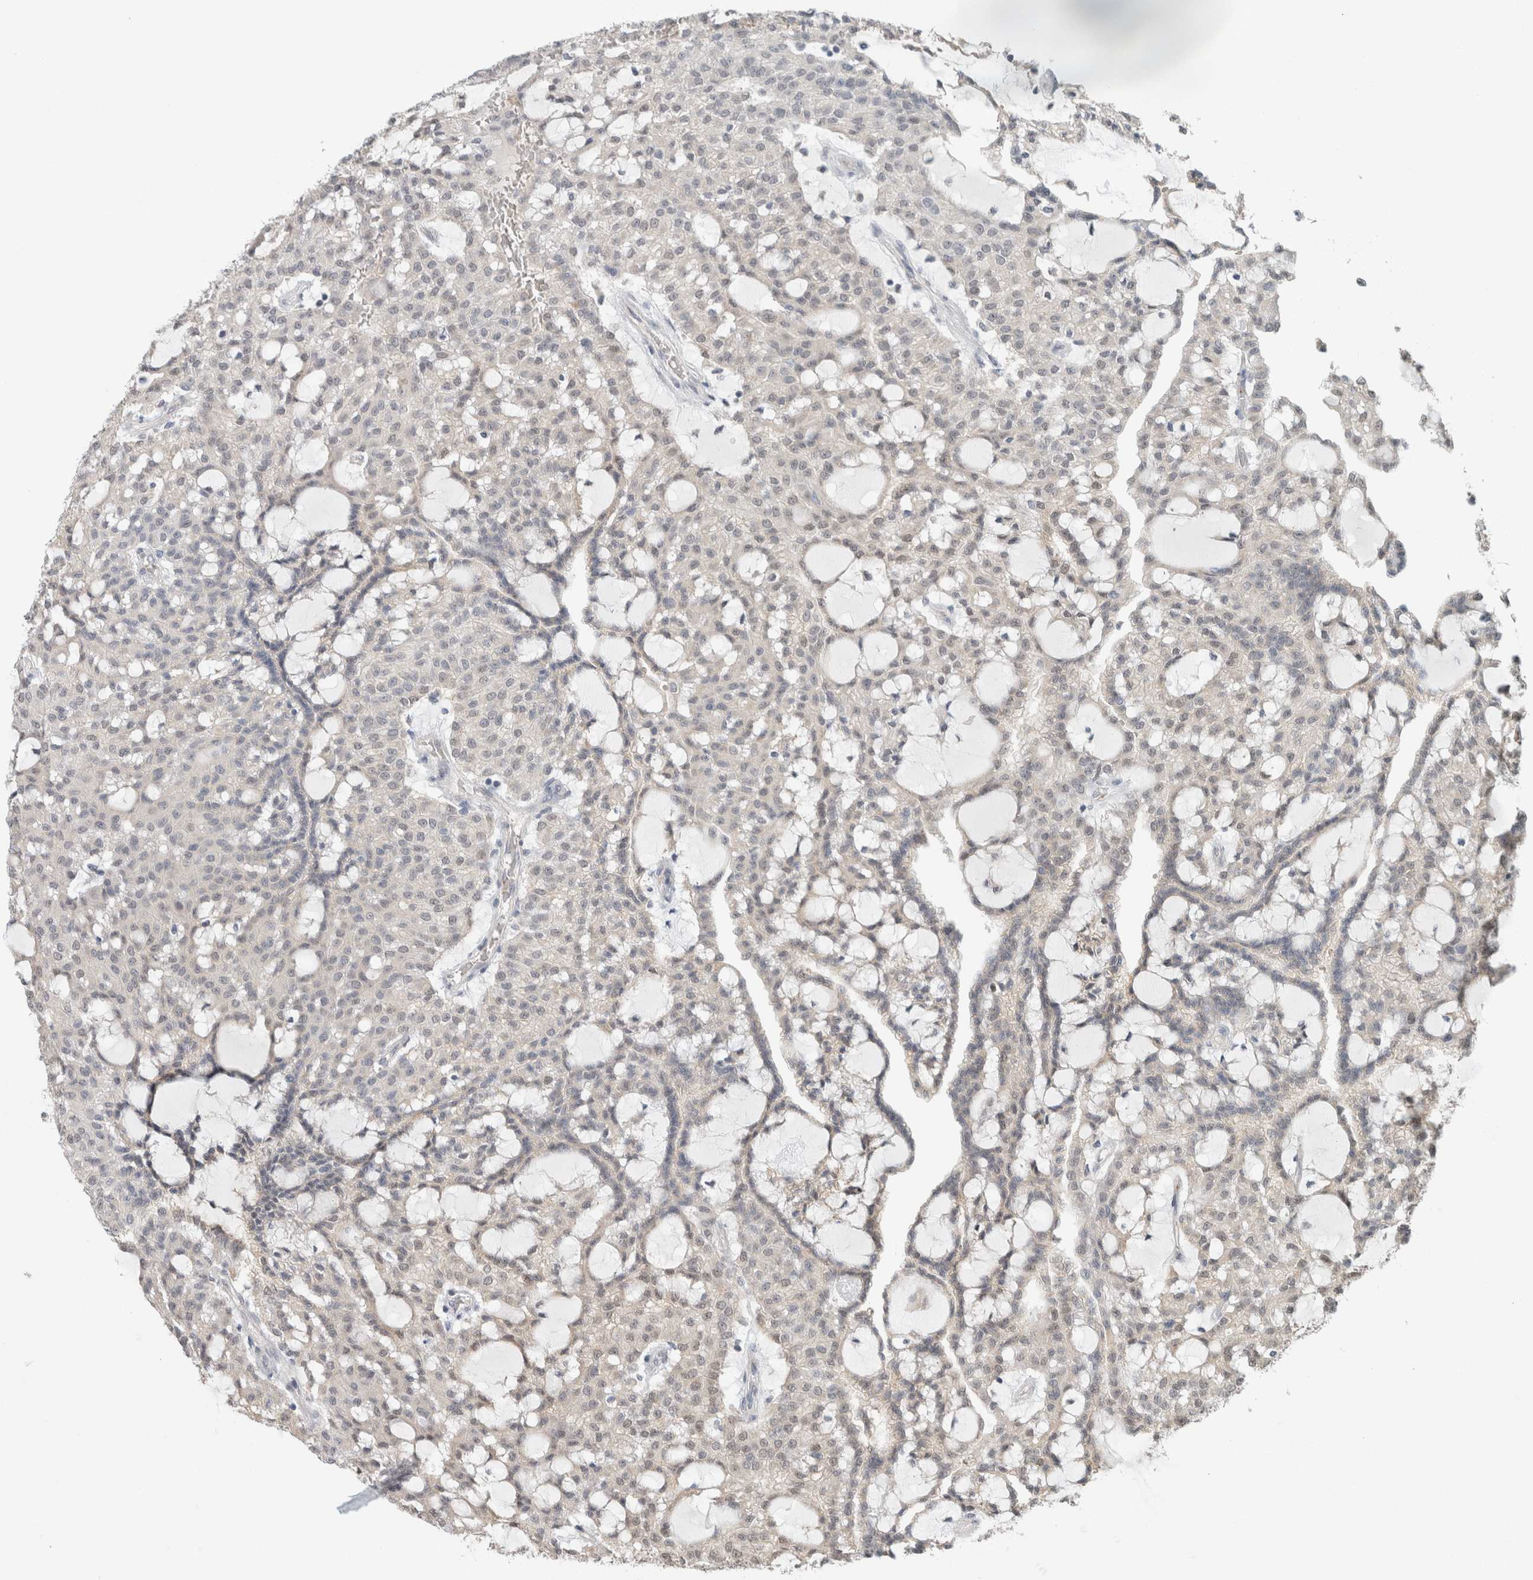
{"staining": {"intensity": "negative", "quantity": "none", "location": "none"}, "tissue": "renal cancer", "cell_type": "Tumor cells", "image_type": "cancer", "snomed": [{"axis": "morphology", "description": "Adenocarcinoma, NOS"}, {"axis": "topography", "description": "Kidney"}], "caption": "This is a micrograph of immunohistochemistry staining of renal cancer, which shows no staining in tumor cells. Nuclei are stained in blue.", "gene": "CRAT", "patient": {"sex": "male", "age": 63}}